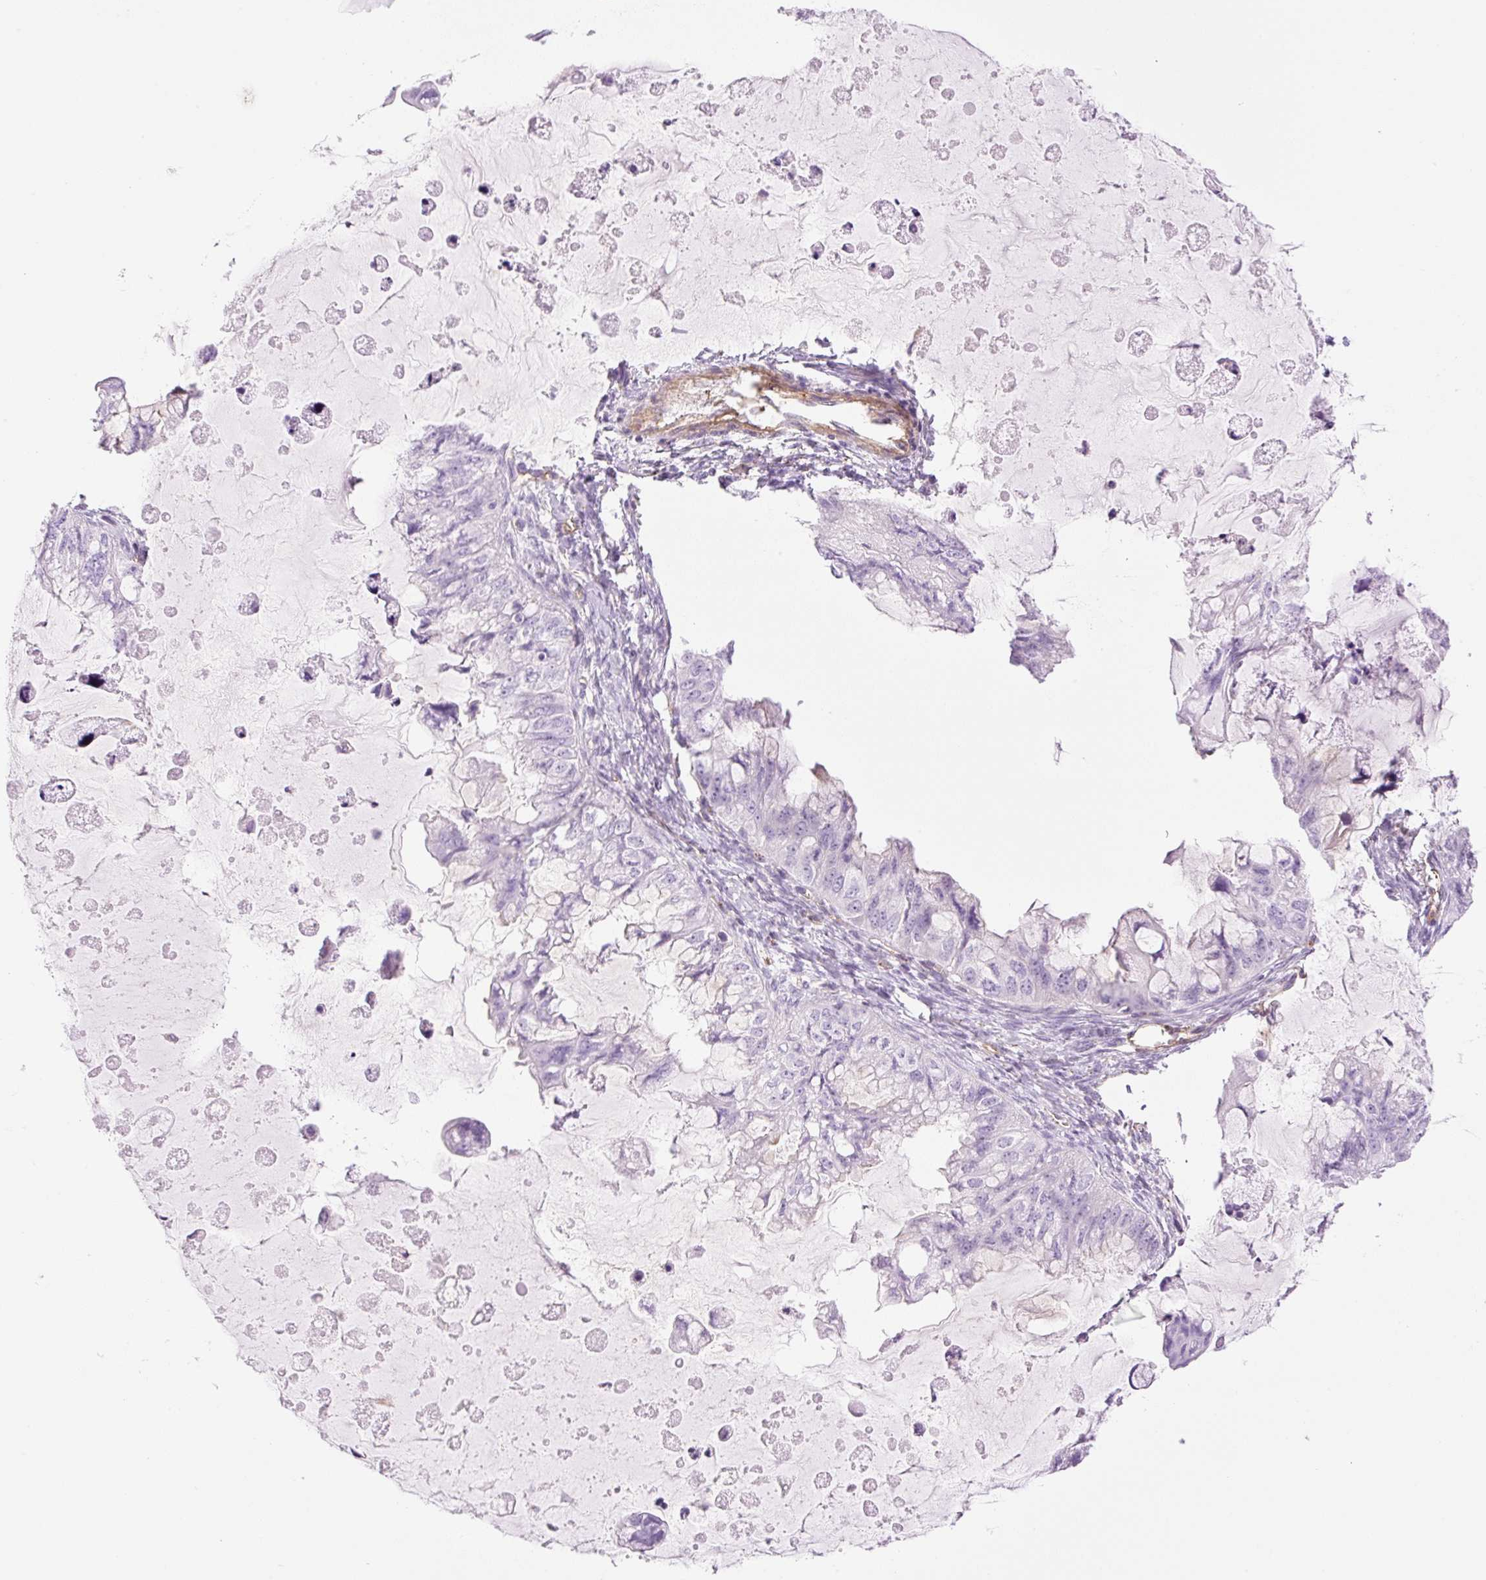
{"staining": {"intensity": "negative", "quantity": "none", "location": "none"}, "tissue": "ovarian cancer", "cell_type": "Tumor cells", "image_type": "cancer", "snomed": [{"axis": "morphology", "description": "Cystadenocarcinoma, mucinous, NOS"}, {"axis": "topography", "description": "Ovary"}], "caption": "IHC micrograph of human ovarian mucinous cystadenocarcinoma stained for a protein (brown), which demonstrates no staining in tumor cells. (DAB immunohistochemistry (IHC) with hematoxylin counter stain).", "gene": "EHD3", "patient": {"sex": "female", "age": 72}}